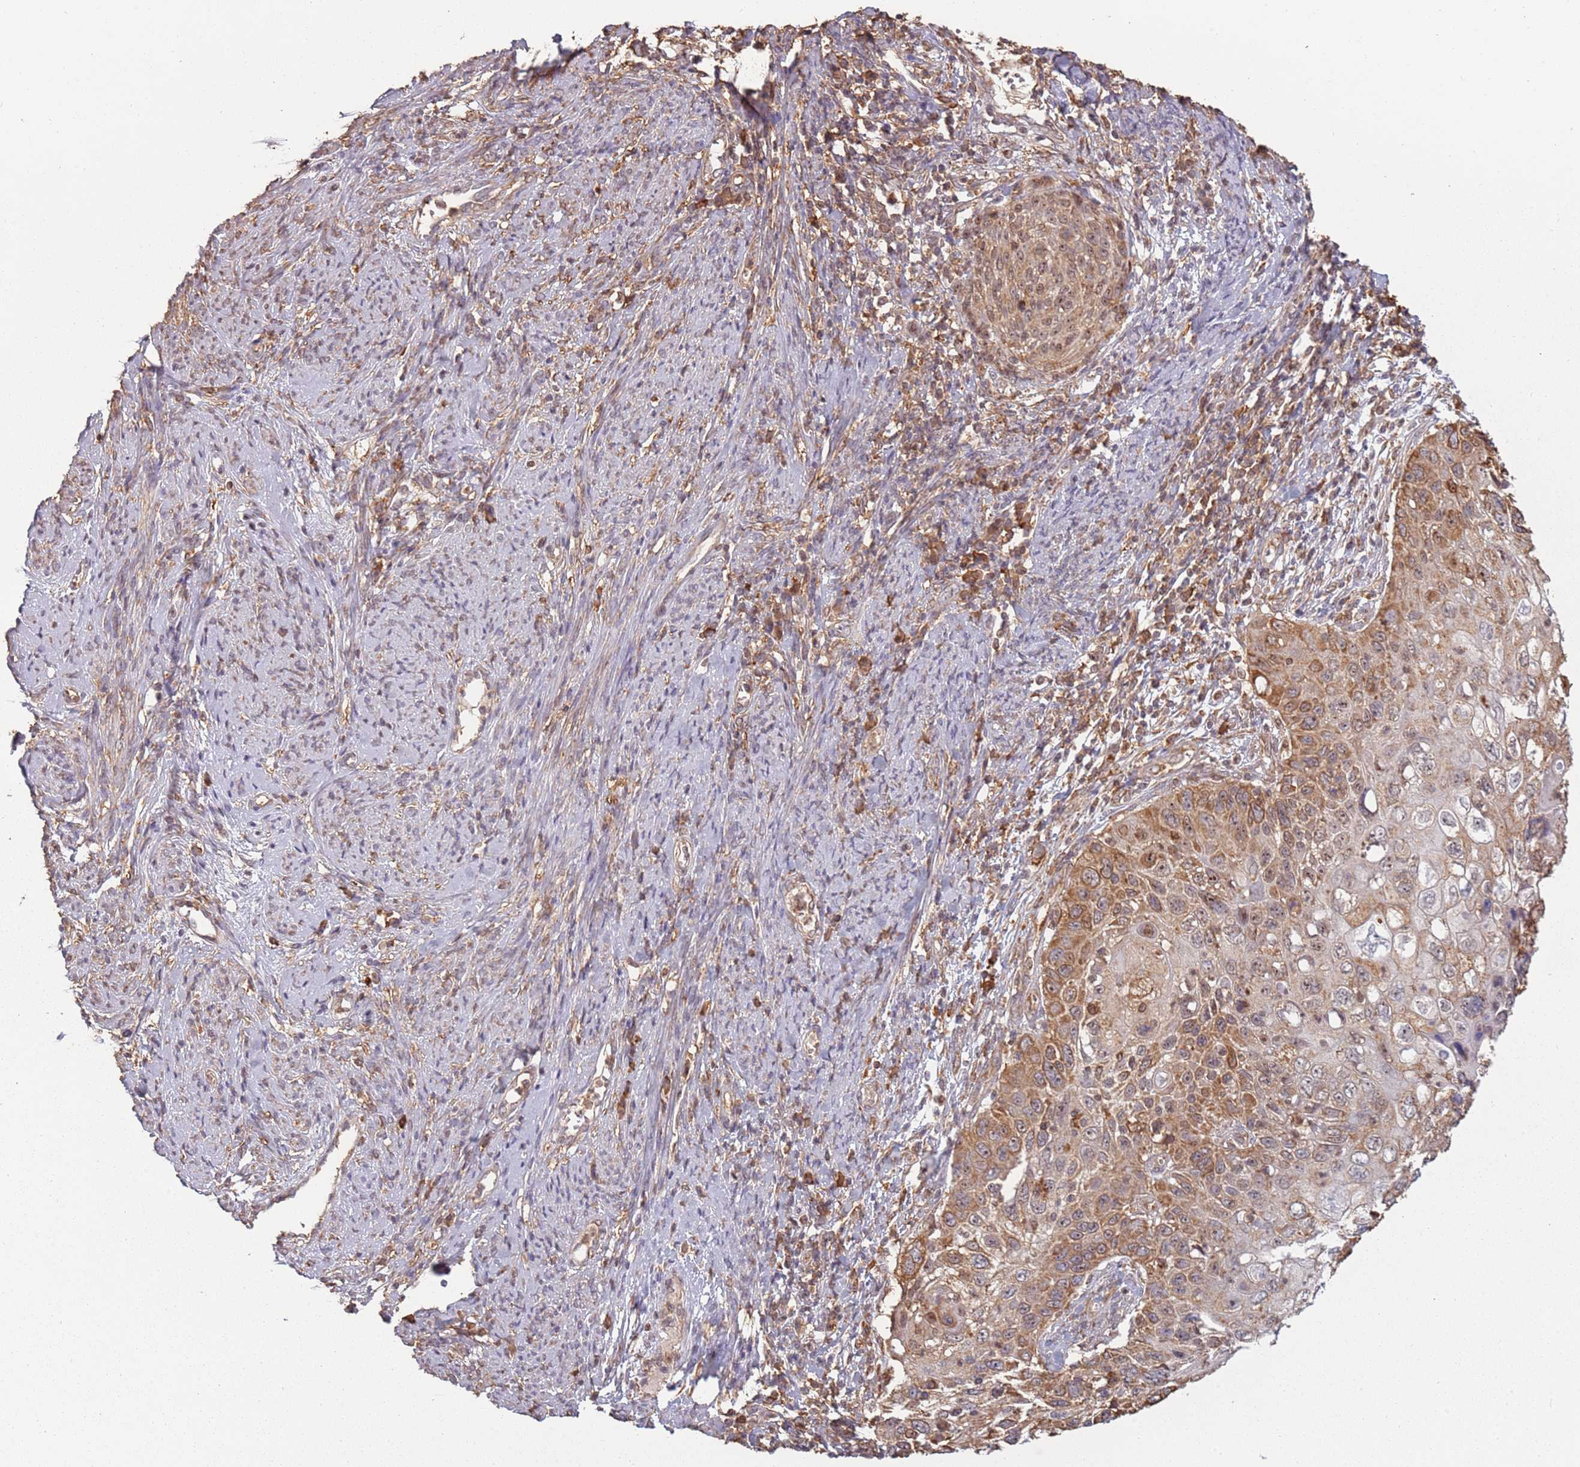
{"staining": {"intensity": "moderate", "quantity": ">75%", "location": "cytoplasmic/membranous"}, "tissue": "cervical cancer", "cell_type": "Tumor cells", "image_type": "cancer", "snomed": [{"axis": "morphology", "description": "Squamous cell carcinoma, NOS"}, {"axis": "topography", "description": "Cervix"}], "caption": "A medium amount of moderate cytoplasmic/membranous positivity is identified in approximately >75% of tumor cells in cervical cancer tissue.", "gene": "ATOSB", "patient": {"sex": "female", "age": 70}}